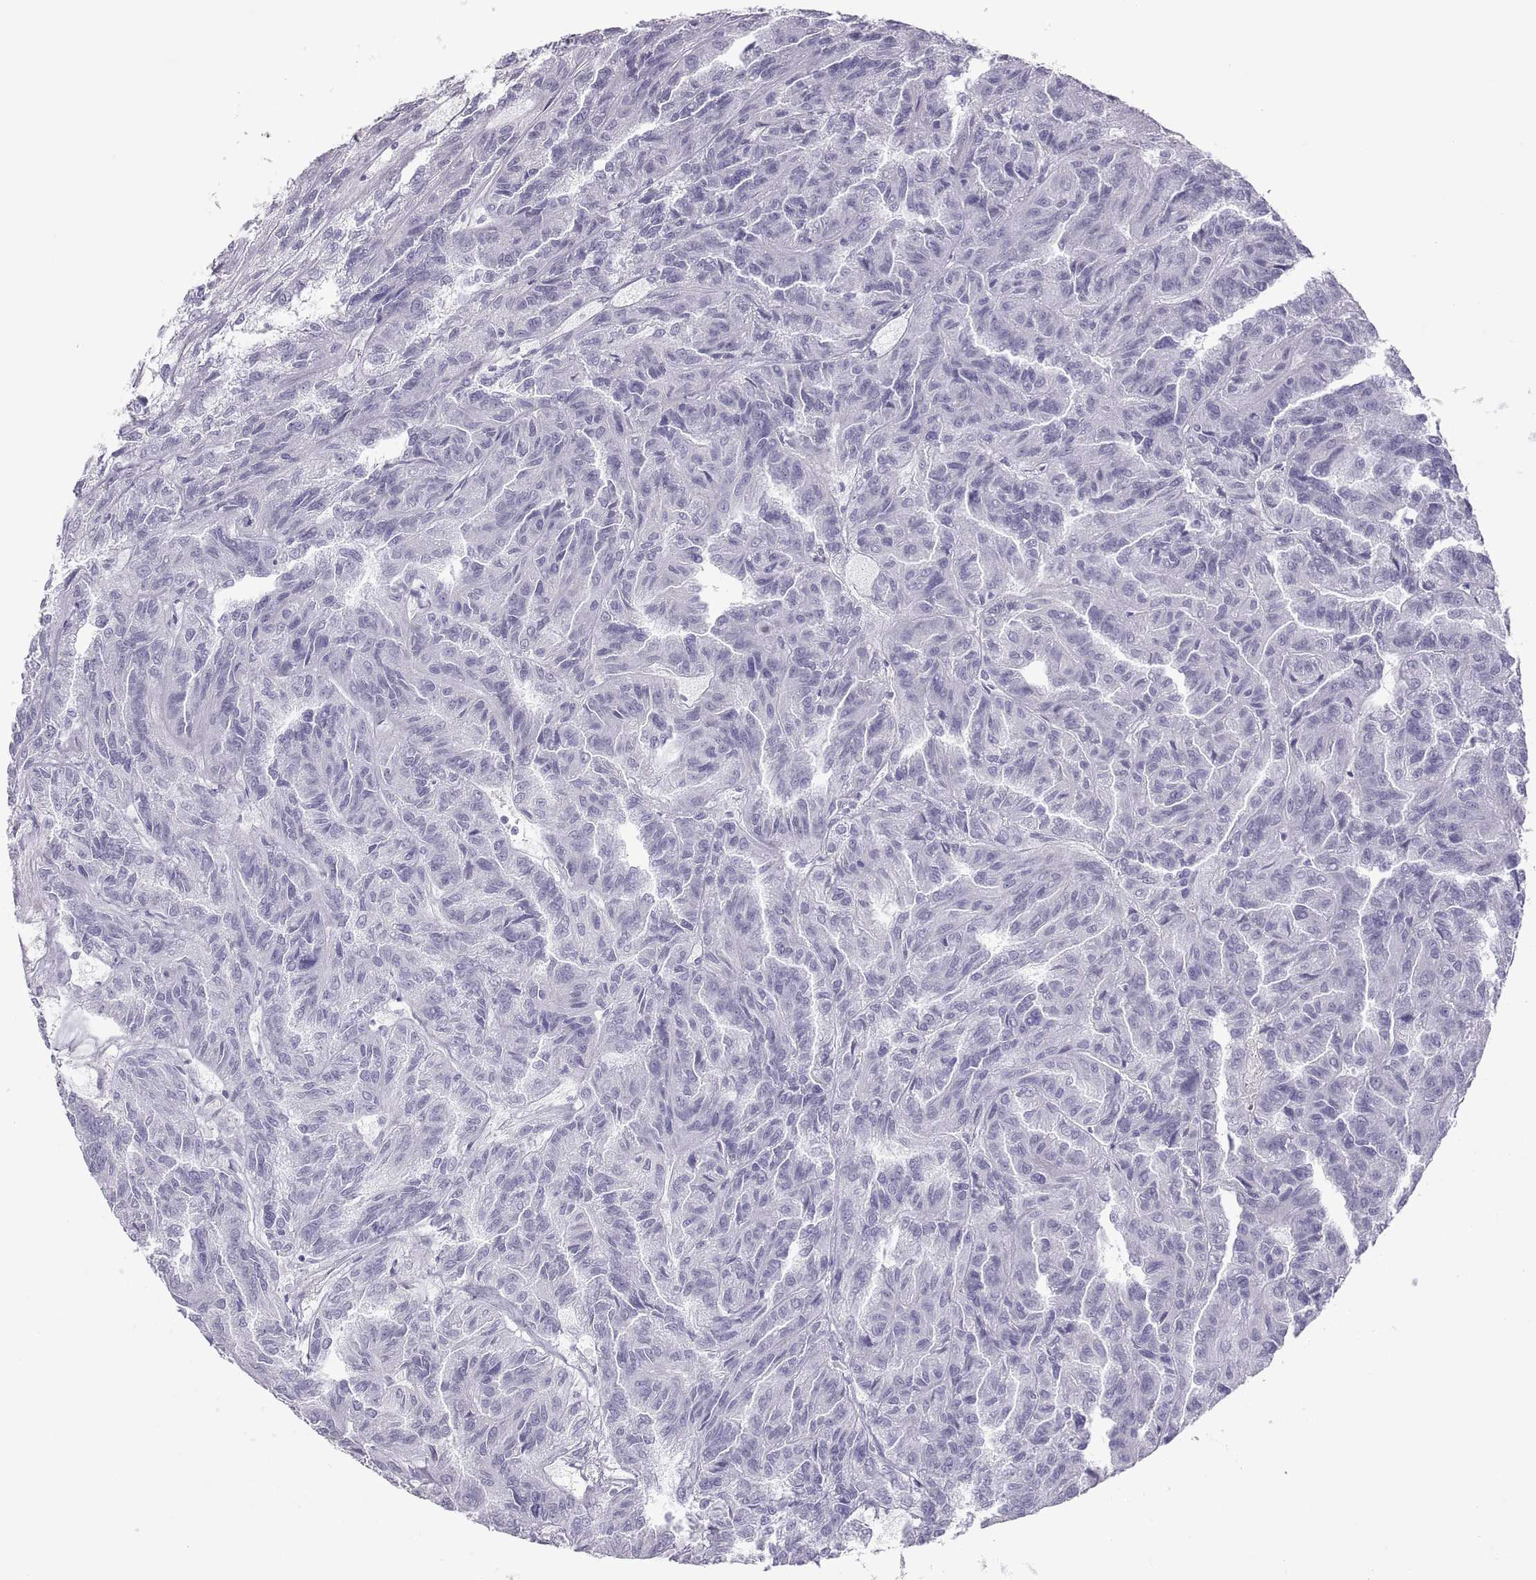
{"staining": {"intensity": "negative", "quantity": "none", "location": "none"}, "tissue": "renal cancer", "cell_type": "Tumor cells", "image_type": "cancer", "snomed": [{"axis": "morphology", "description": "Adenocarcinoma, NOS"}, {"axis": "topography", "description": "Kidney"}], "caption": "An IHC image of renal cancer (adenocarcinoma) is shown. There is no staining in tumor cells of renal cancer (adenocarcinoma).", "gene": "SEMG1", "patient": {"sex": "male", "age": 79}}